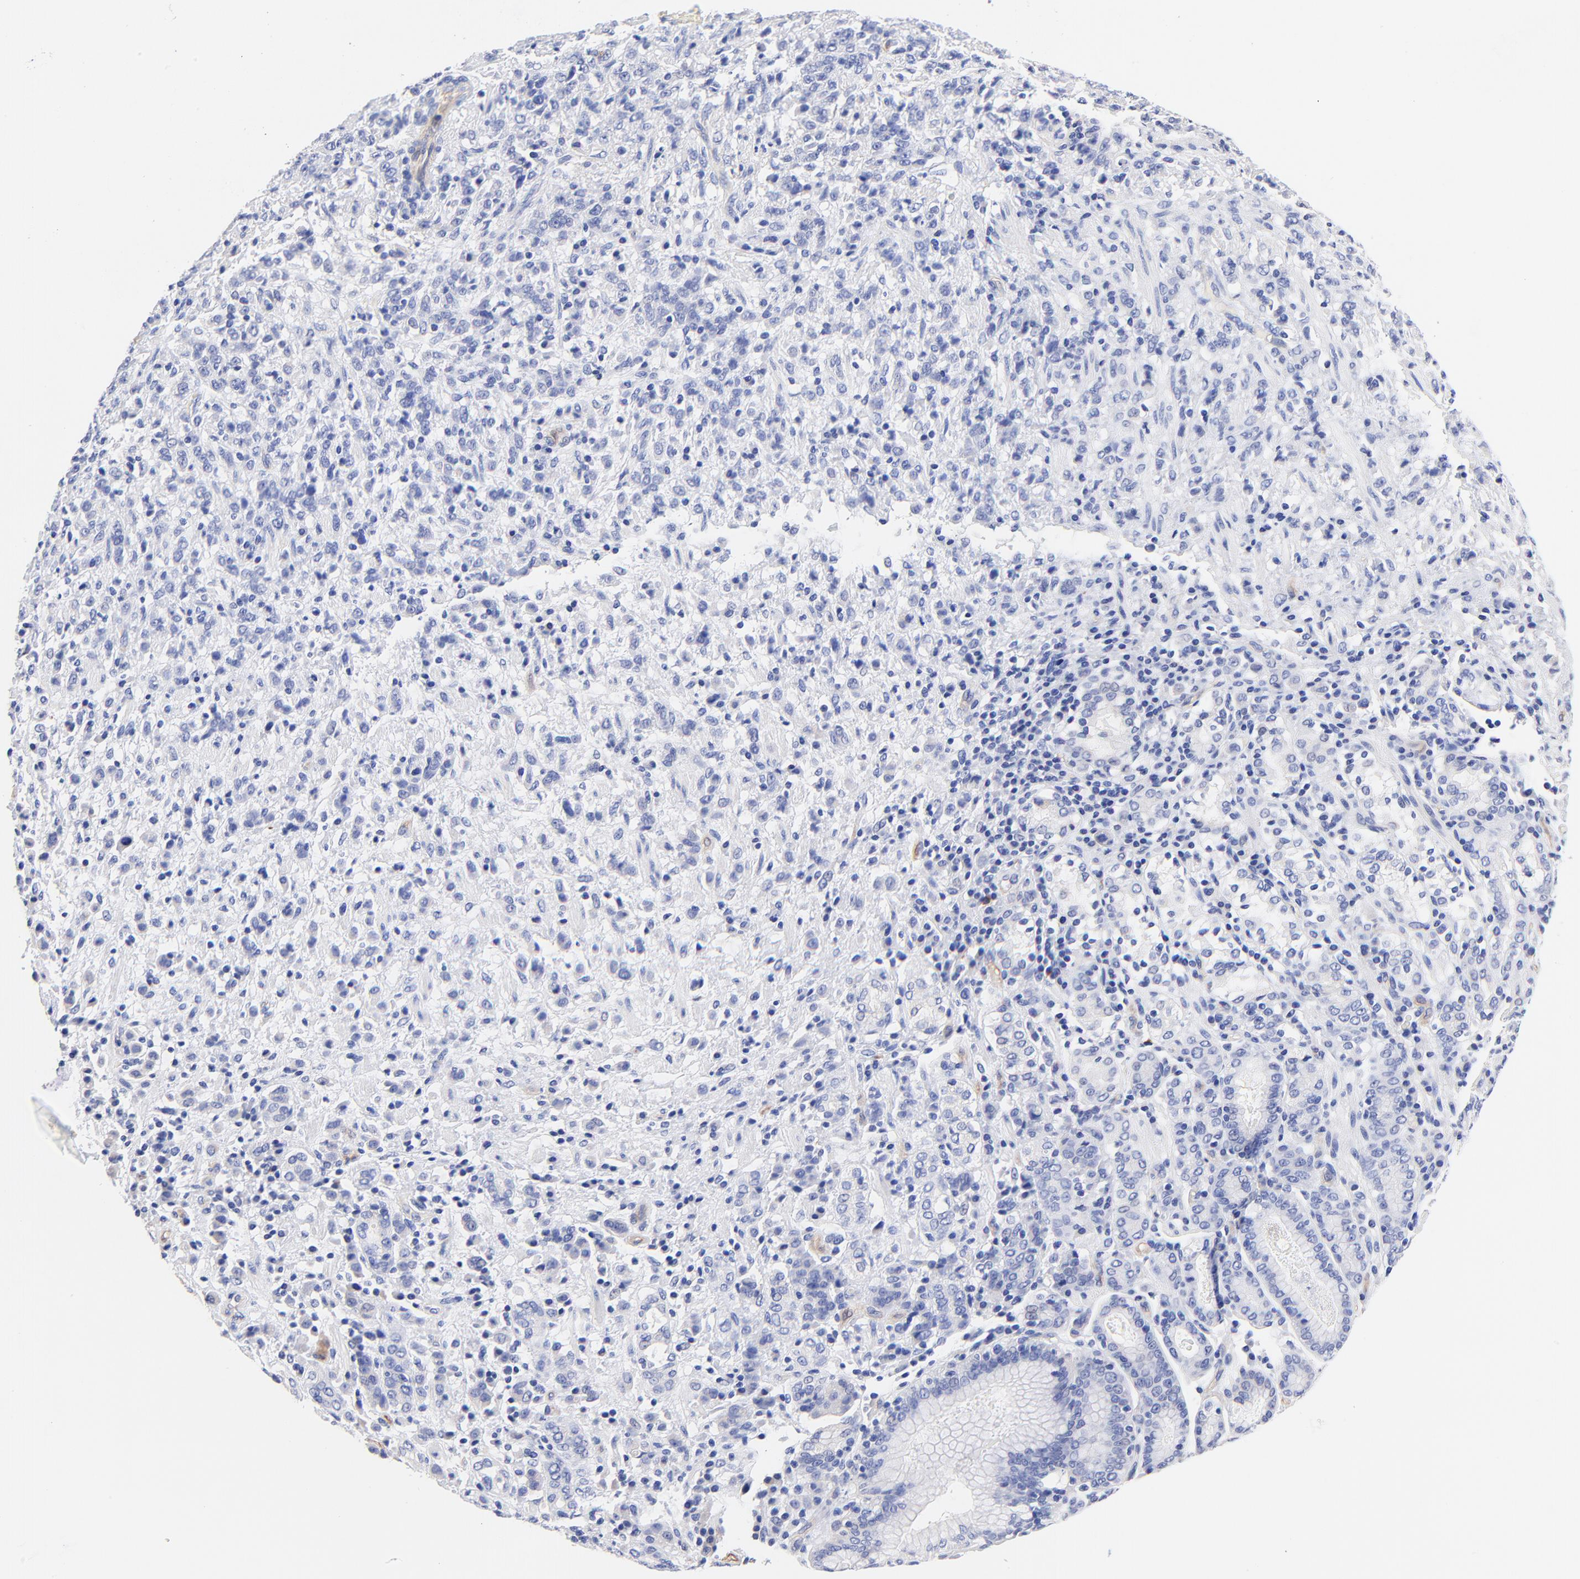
{"staining": {"intensity": "negative", "quantity": "none", "location": "none"}, "tissue": "stomach cancer", "cell_type": "Tumor cells", "image_type": "cancer", "snomed": [{"axis": "morphology", "description": "Adenocarcinoma, NOS"}, {"axis": "topography", "description": "Stomach, lower"}], "caption": "IHC photomicrograph of neoplastic tissue: human stomach adenocarcinoma stained with DAB (3,3'-diaminobenzidine) demonstrates no significant protein positivity in tumor cells.", "gene": "SLC44A2", "patient": {"sex": "male", "age": 88}}